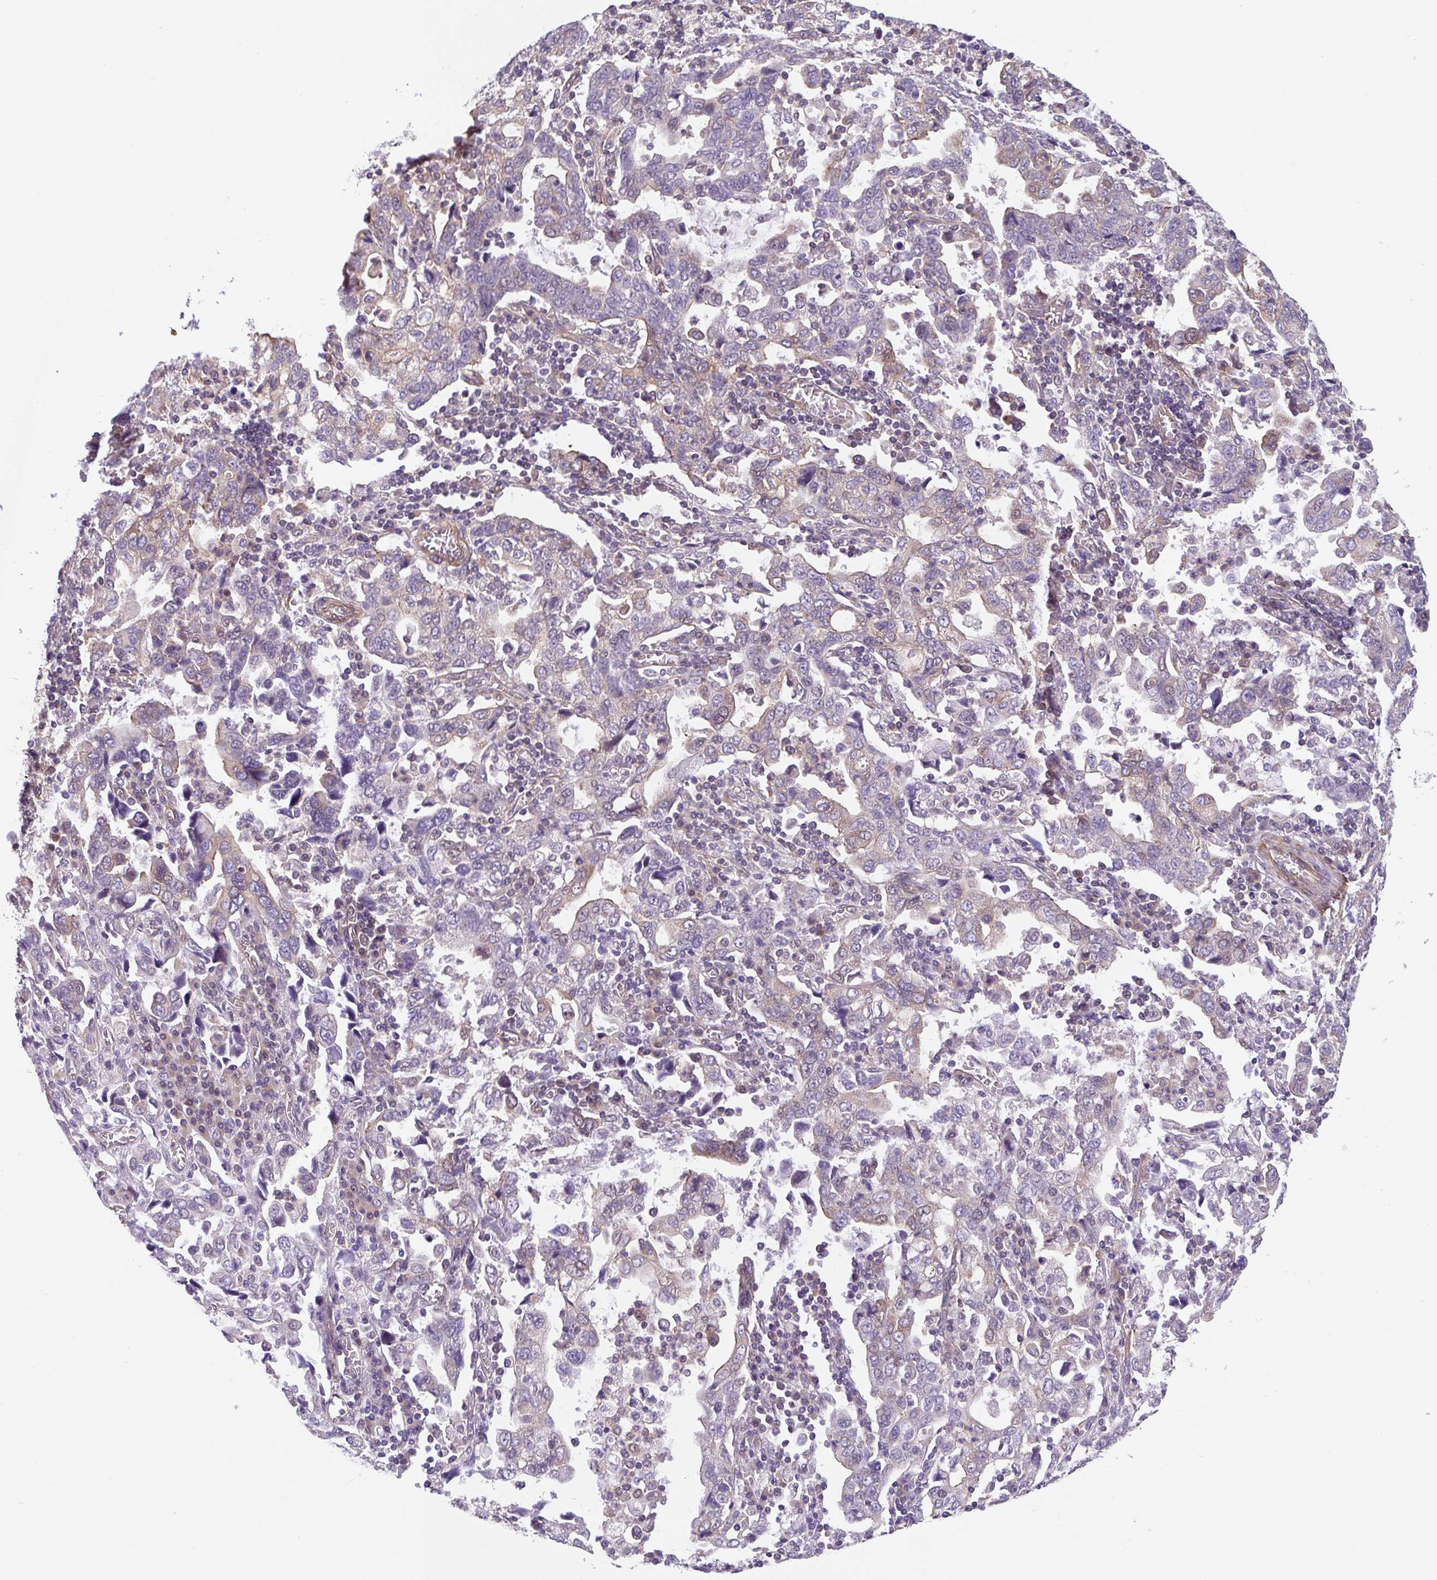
{"staining": {"intensity": "weak", "quantity": "25%-75%", "location": "cytoplasmic/membranous,nuclear"}, "tissue": "stomach cancer", "cell_type": "Tumor cells", "image_type": "cancer", "snomed": [{"axis": "morphology", "description": "Adenocarcinoma, NOS"}, {"axis": "topography", "description": "Stomach, upper"}], "caption": "Weak cytoplasmic/membranous and nuclear expression is identified in about 25%-75% of tumor cells in stomach cancer.", "gene": "ZNF696", "patient": {"sex": "male", "age": 85}}